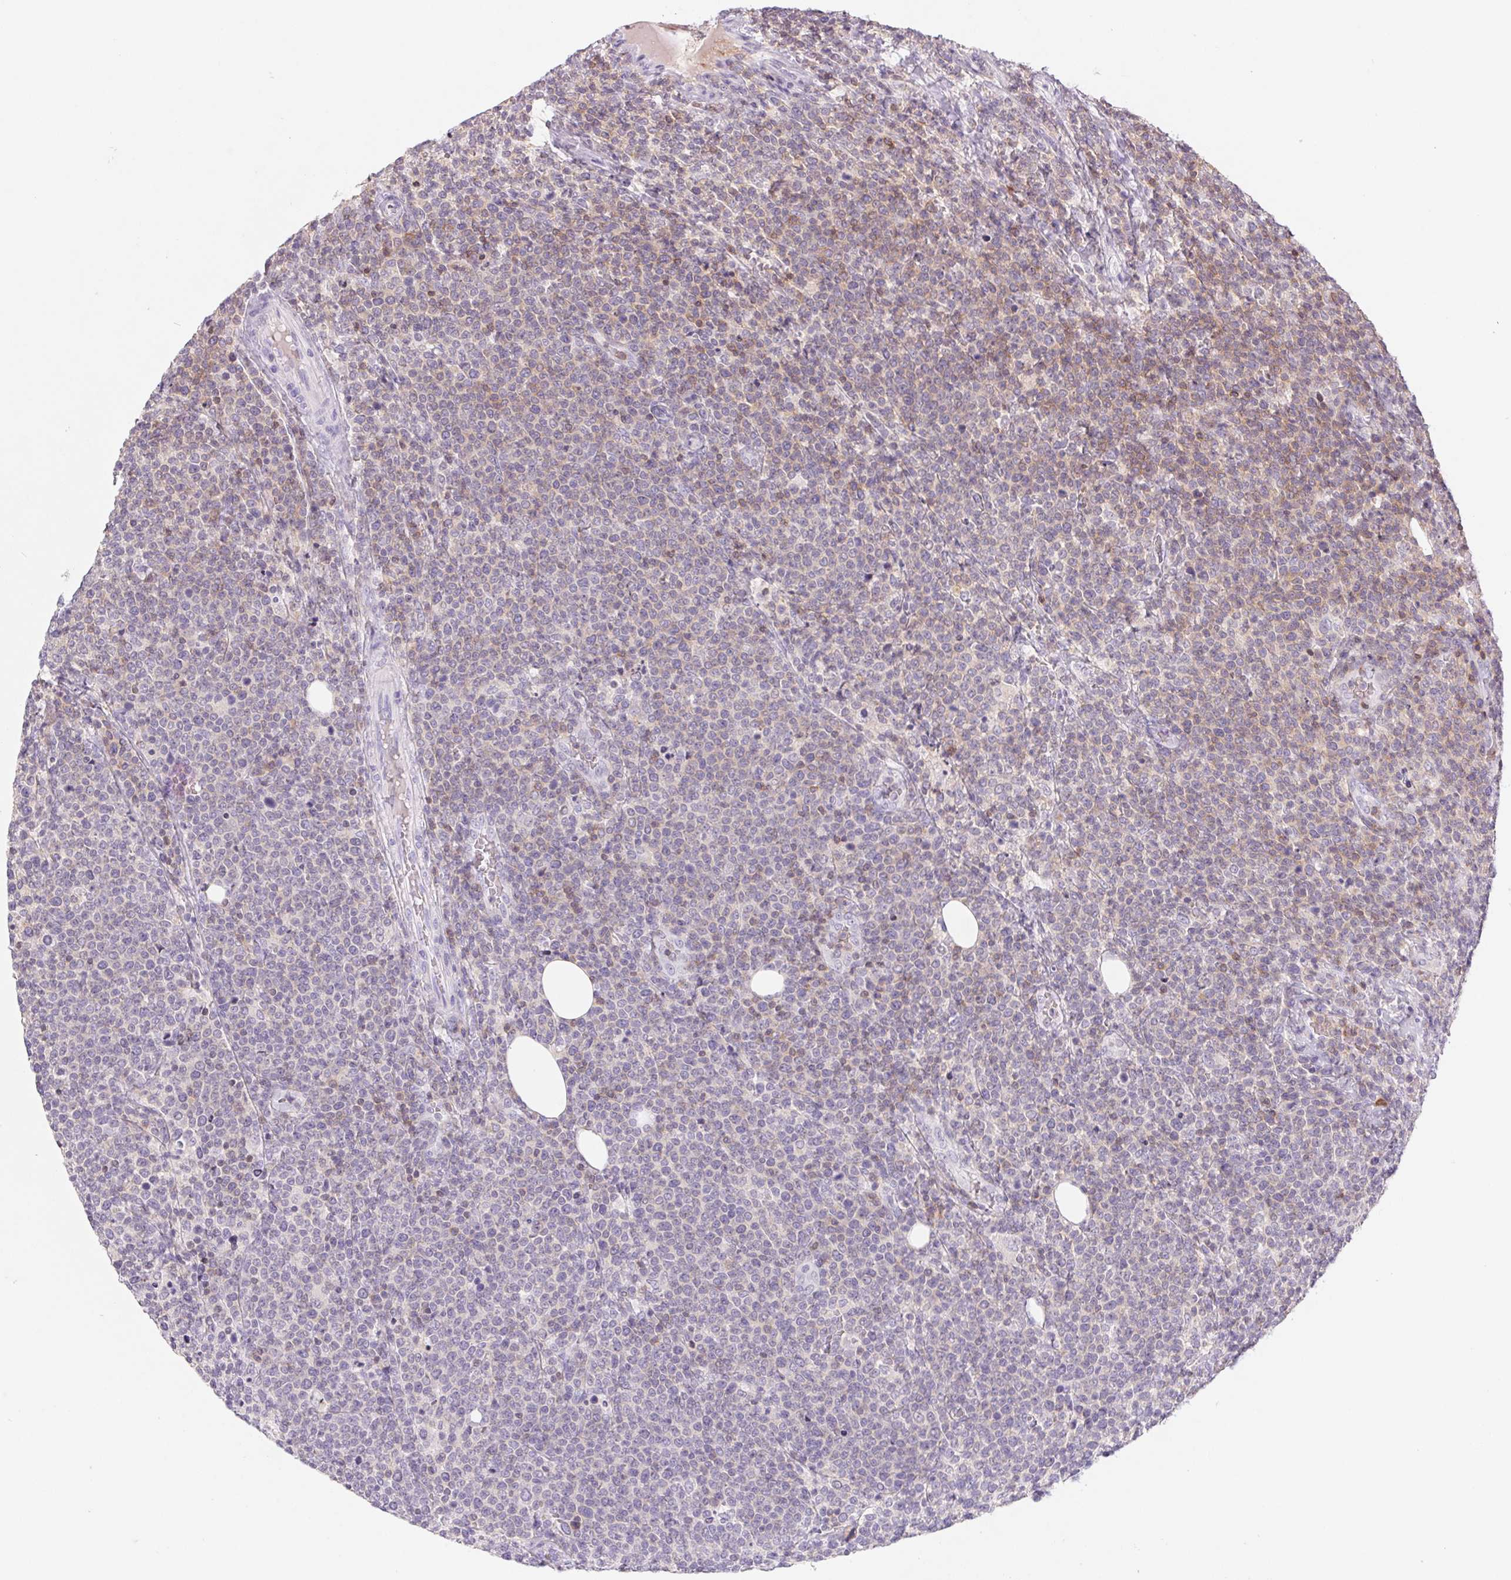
{"staining": {"intensity": "moderate", "quantity": "<25%", "location": "cytoplasmic/membranous"}, "tissue": "lymphoma", "cell_type": "Tumor cells", "image_type": "cancer", "snomed": [{"axis": "morphology", "description": "Malignant lymphoma, non-Hodgkin's type, High grade"}, {"axis": "topography", "description": "Lymph node"}], "caption": "IHC staining of malignant lymphoma, non-Hodgkin's type (high-grade), which exhibits low levels of moderate cytoplasmic/membranous positivity in approximately <25% of tumor cells indicating moderate cytoplasmic/membranous protein staining. The staining was performed using DAB (3,3'-diaminobenzidine) (brown) for protein detection and nuclei were counterstained in hematoxylin (blue).", "gene": "KIF26A", "patient": {"sex": "male", "age": 61}}